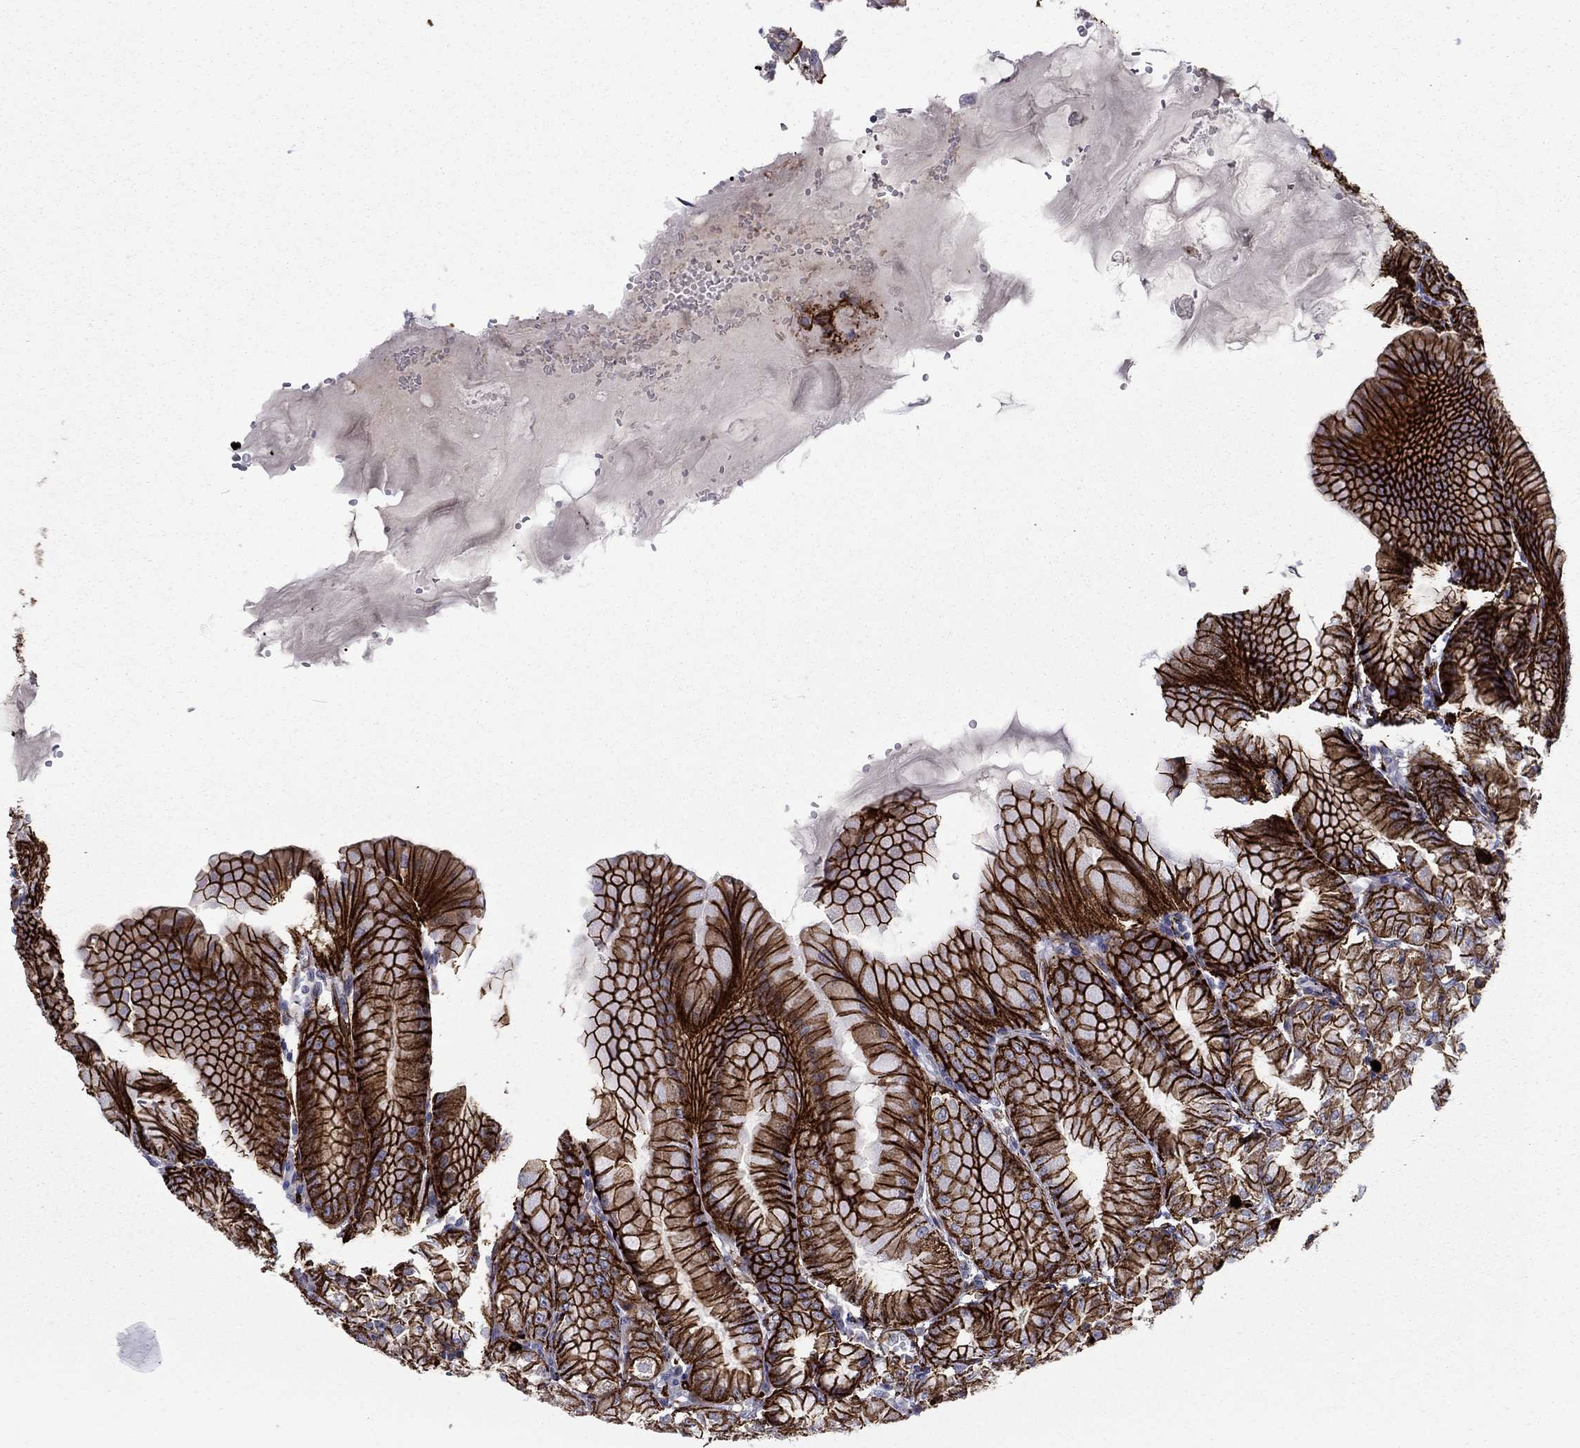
{"staining": {"intensity": "strong", "quantity": ">75%", "location": "cytoplasmic/membranous"}, "tissue": "stomach", "cell_type": "Glandular cells", "image_type": "normal", "snomed": [{"axis": "morphology", "description": "Normal tissue, NOS"}, {"axis": "topography", "description": "Stomach"}], "caption": "Protein staining displays strong cytoplasmic/membranous positivity in about >75% of glandular cells in normal stomach.", "gene": "KRBA1", "patient": {"sex": "male", "age": 71}}